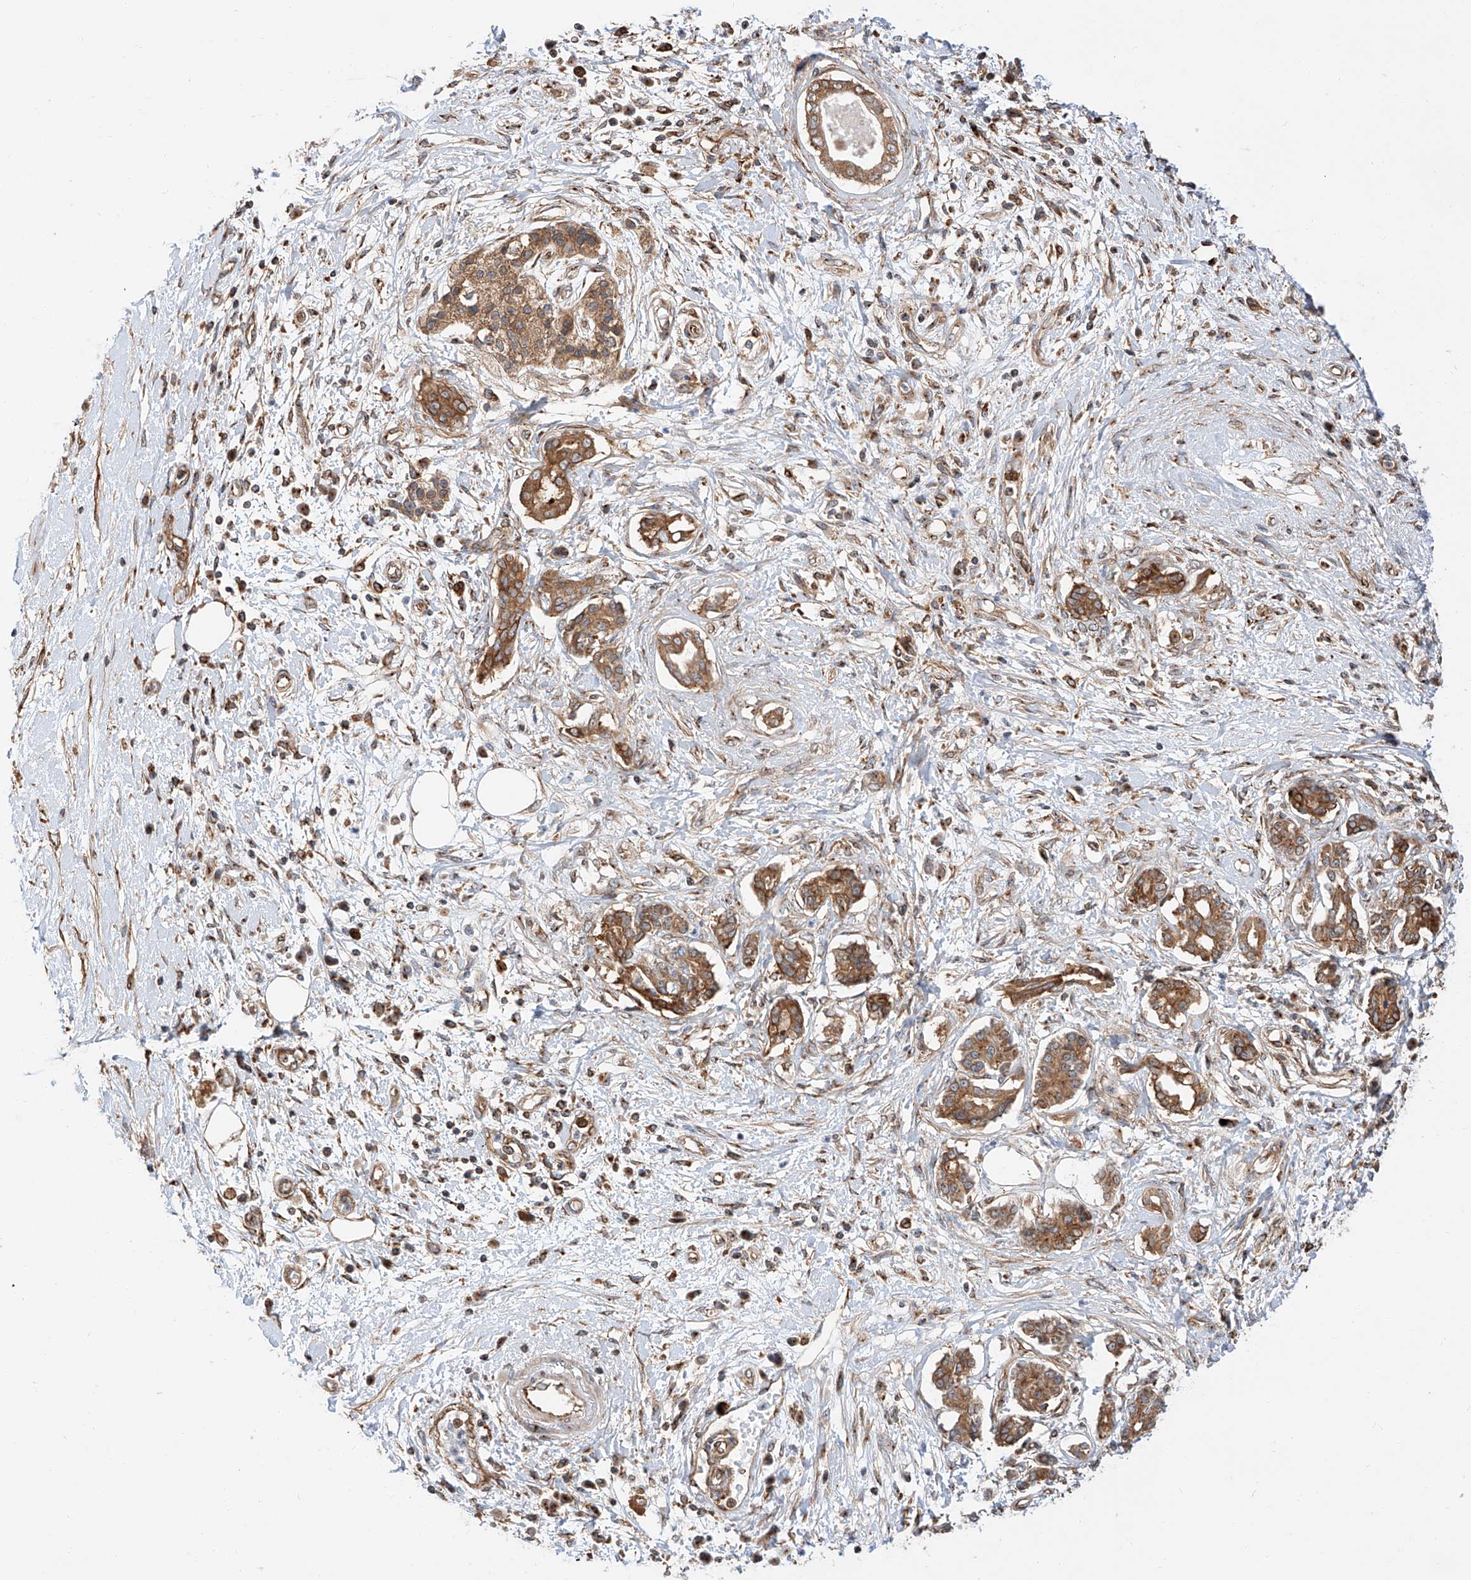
{"staining": {"intensity": "moderate", "quantity": ">75%", "location": "cytoplasmic/membranous"}, "tissue": "pancreatic cancer", "cell_type": "Tumor cells", "image_type": "cancer", "snomed": [{"axis": "morphology", "description": "Adenocarcinoma, NOS"}, {"axis": "topography", "description": "Pancreas"}], "caption": "IHC of human pancreatic adenocarcinoma exhibits medium levels of moderate cytoplasmic/membranous positivity in about >75% of tumor cells. The staining was performed using DAB to visualize the protein expression in brown, while the nuclei were stained in blue with hematoxylin (Magnification: 20x).", "gene": "ISCA2", "patient": {"sex": "female", "age": 56}}